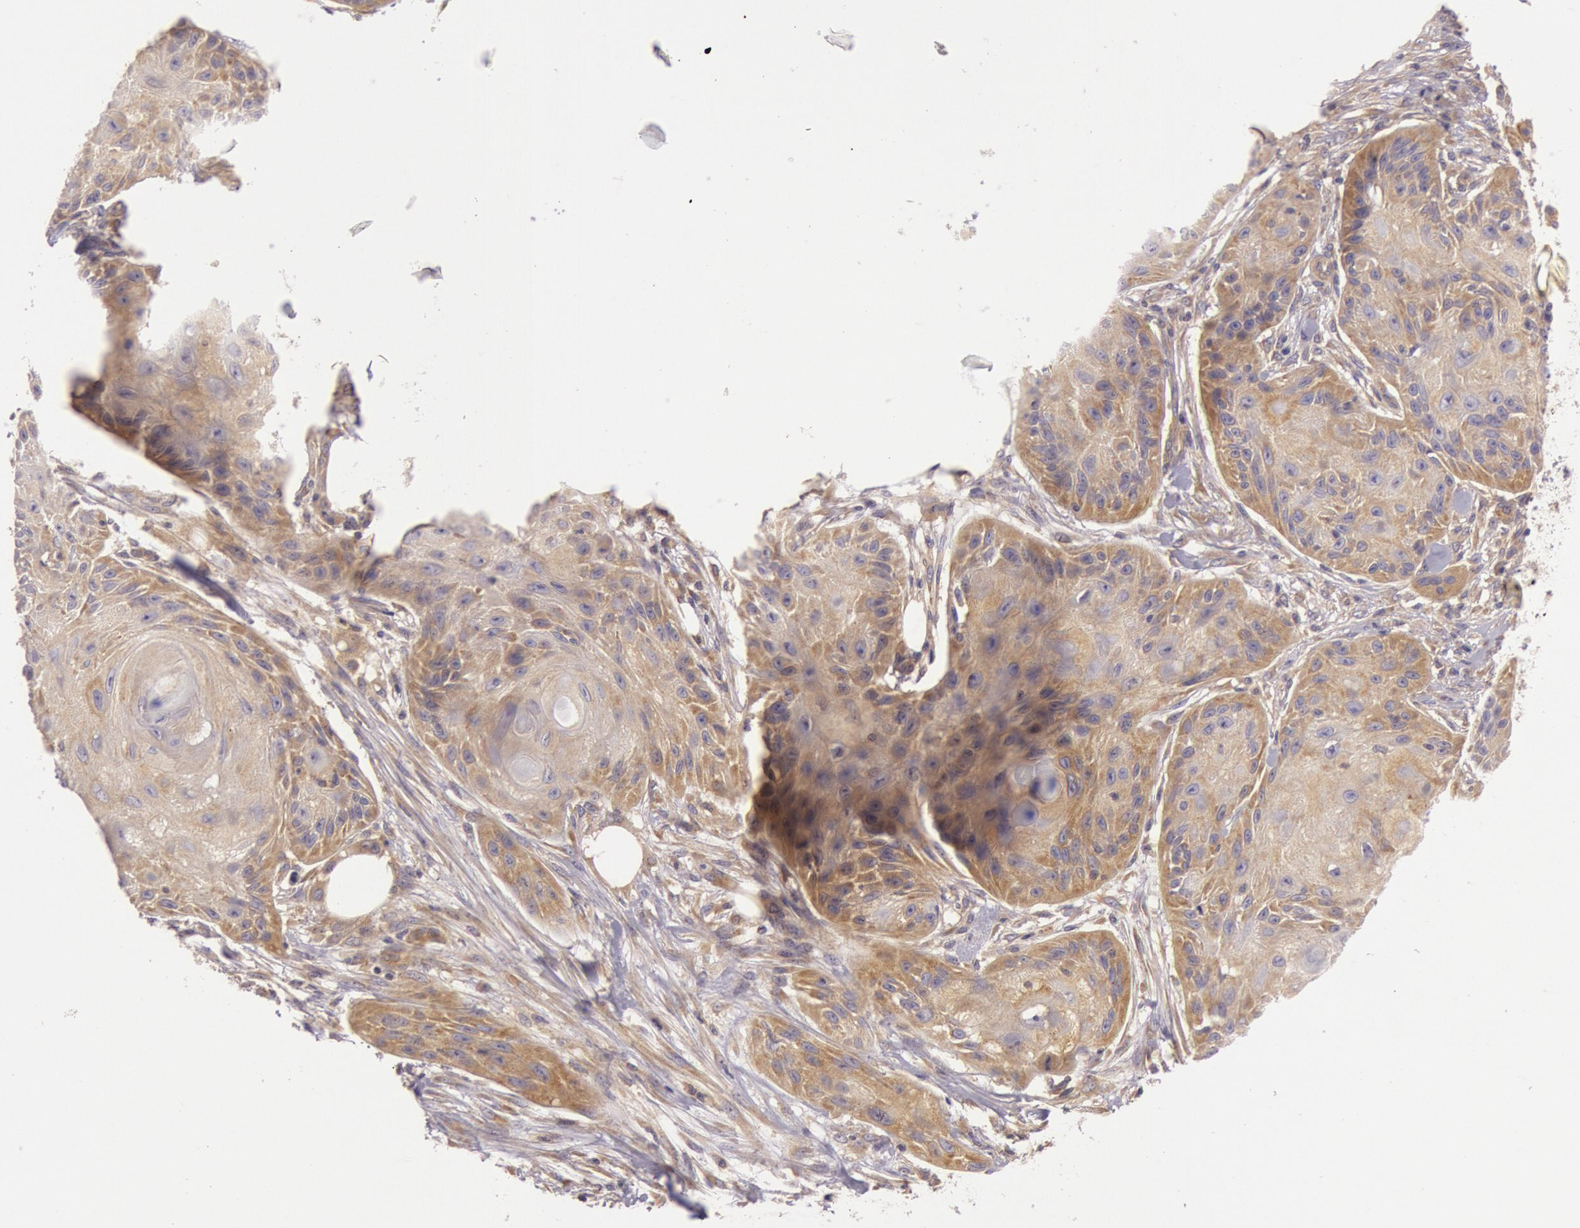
{"staining": {"intensity": "moderate", "quantity": ">75%", "location": "cytoplasmic/membranous"}, "tissue": "skin cancer", "cell_type": "Tumor cells", "image_type": "cancer", "snomed": [{"axis": "morphology", "description": "Squamous cell carcinoma, NOS"}, {"axis": "topography", "description": "Skin"}], "caption": "Tumor cells reveal moderate cytoplasmic/membranous staining in about >75% of cells in skin squamous cell carcinoma. (Brightfield microscopy of DAB IHC at high magnification).", "gene": "CHUK", "patient": {"sex": "female", "age": 88}}